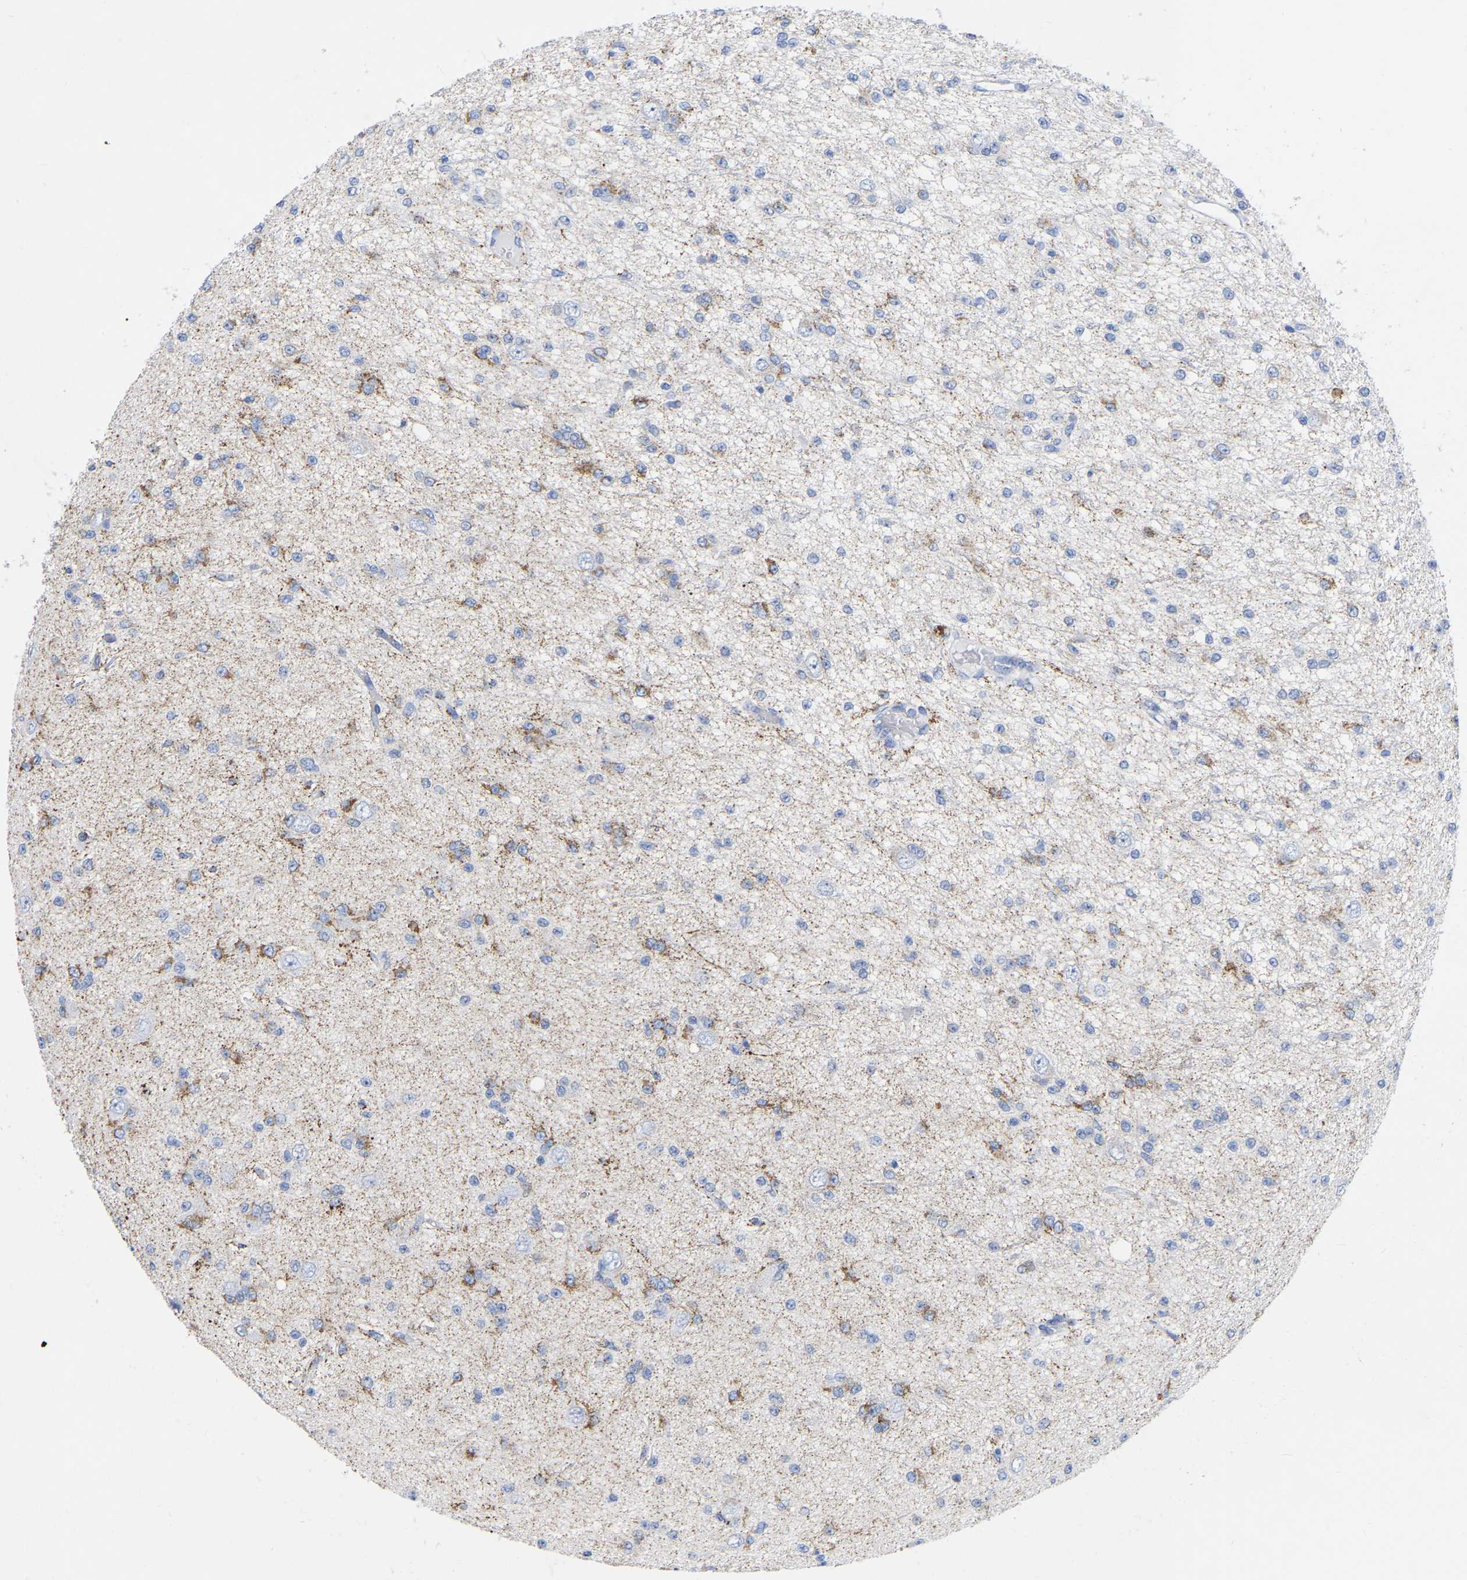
{"staining": {"intensity": "negative", "quantity": "none", "location": "none"}, "tissue": "glioma", "cell_type": "Tumor cells", "image_type": "cancer", "snomed": [{"axis": "morphology", "description": "Glioma, malignant, Low grade"}, {"axis": "topography", "description": "Brain"}], "caption": "The photomicrograph reveals no significant staining in tumor cells of glioma.", "gene": "ZNF629", "patient": {"sex": "male", "age": 38}}